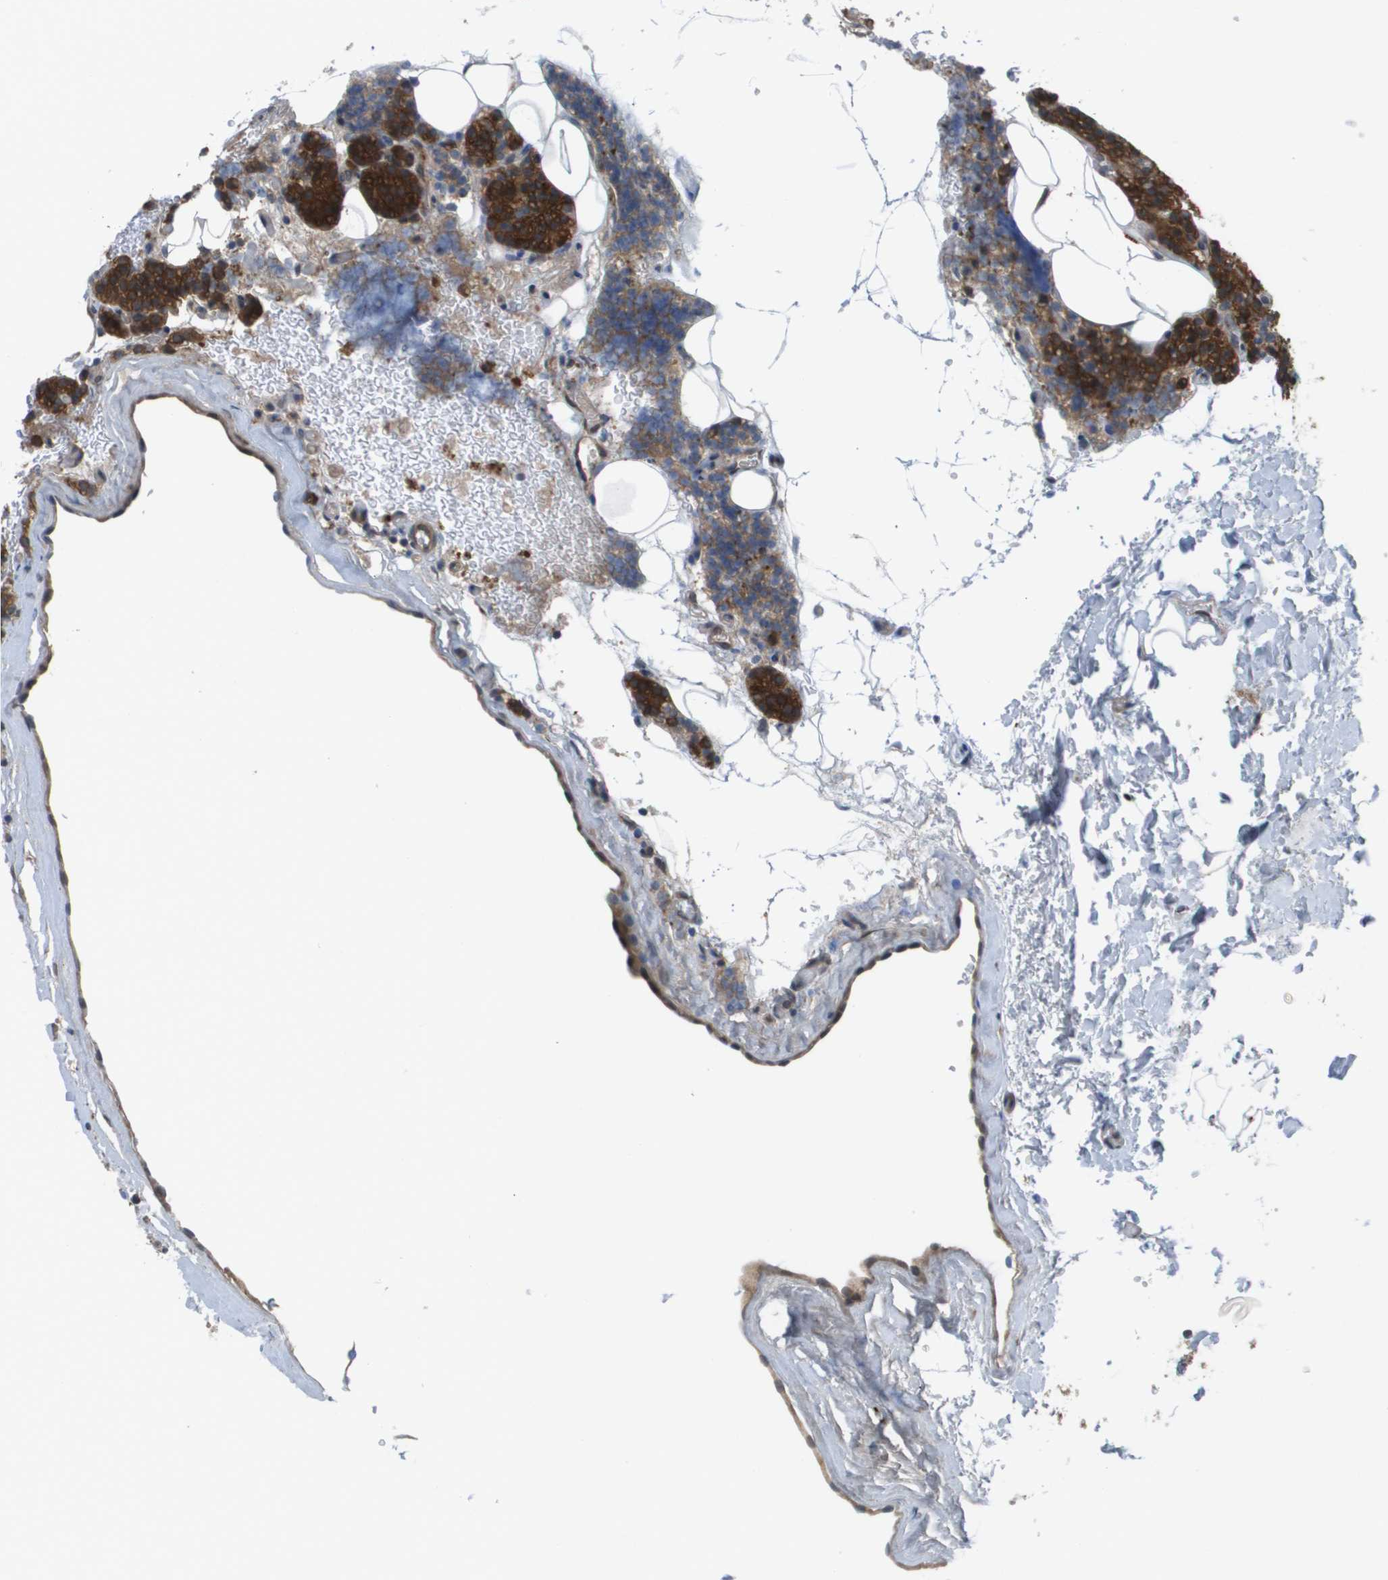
{"staining": {"intensity": "strong", "quantity": ">75%", "location": "cytoplasmic/membranous"}, "tissue": "parathyroid gland", "cell_type": "Glandular cells", "image_type": "normal", "snomed": [{"axis": "morphology", "description": "Normal tissue, NOS"}, {"axis": "morphology", "description": "Inflammation chronic"}, {"axis": "morphology", "description": "Goiter, colloid"}, {"axis": "topography", "description": "Thyroid gland"}, {"axis": "topography", "description": "Parathyroid gland"}], "caption": "Protein staining by IHC exhibits strong cytoplasmic/membranous positivity in approximately >75% of glandular cells in normal parathyroid gland.", "gene": "CTPS2", "patient": {"sex": "male", "age": 65}}